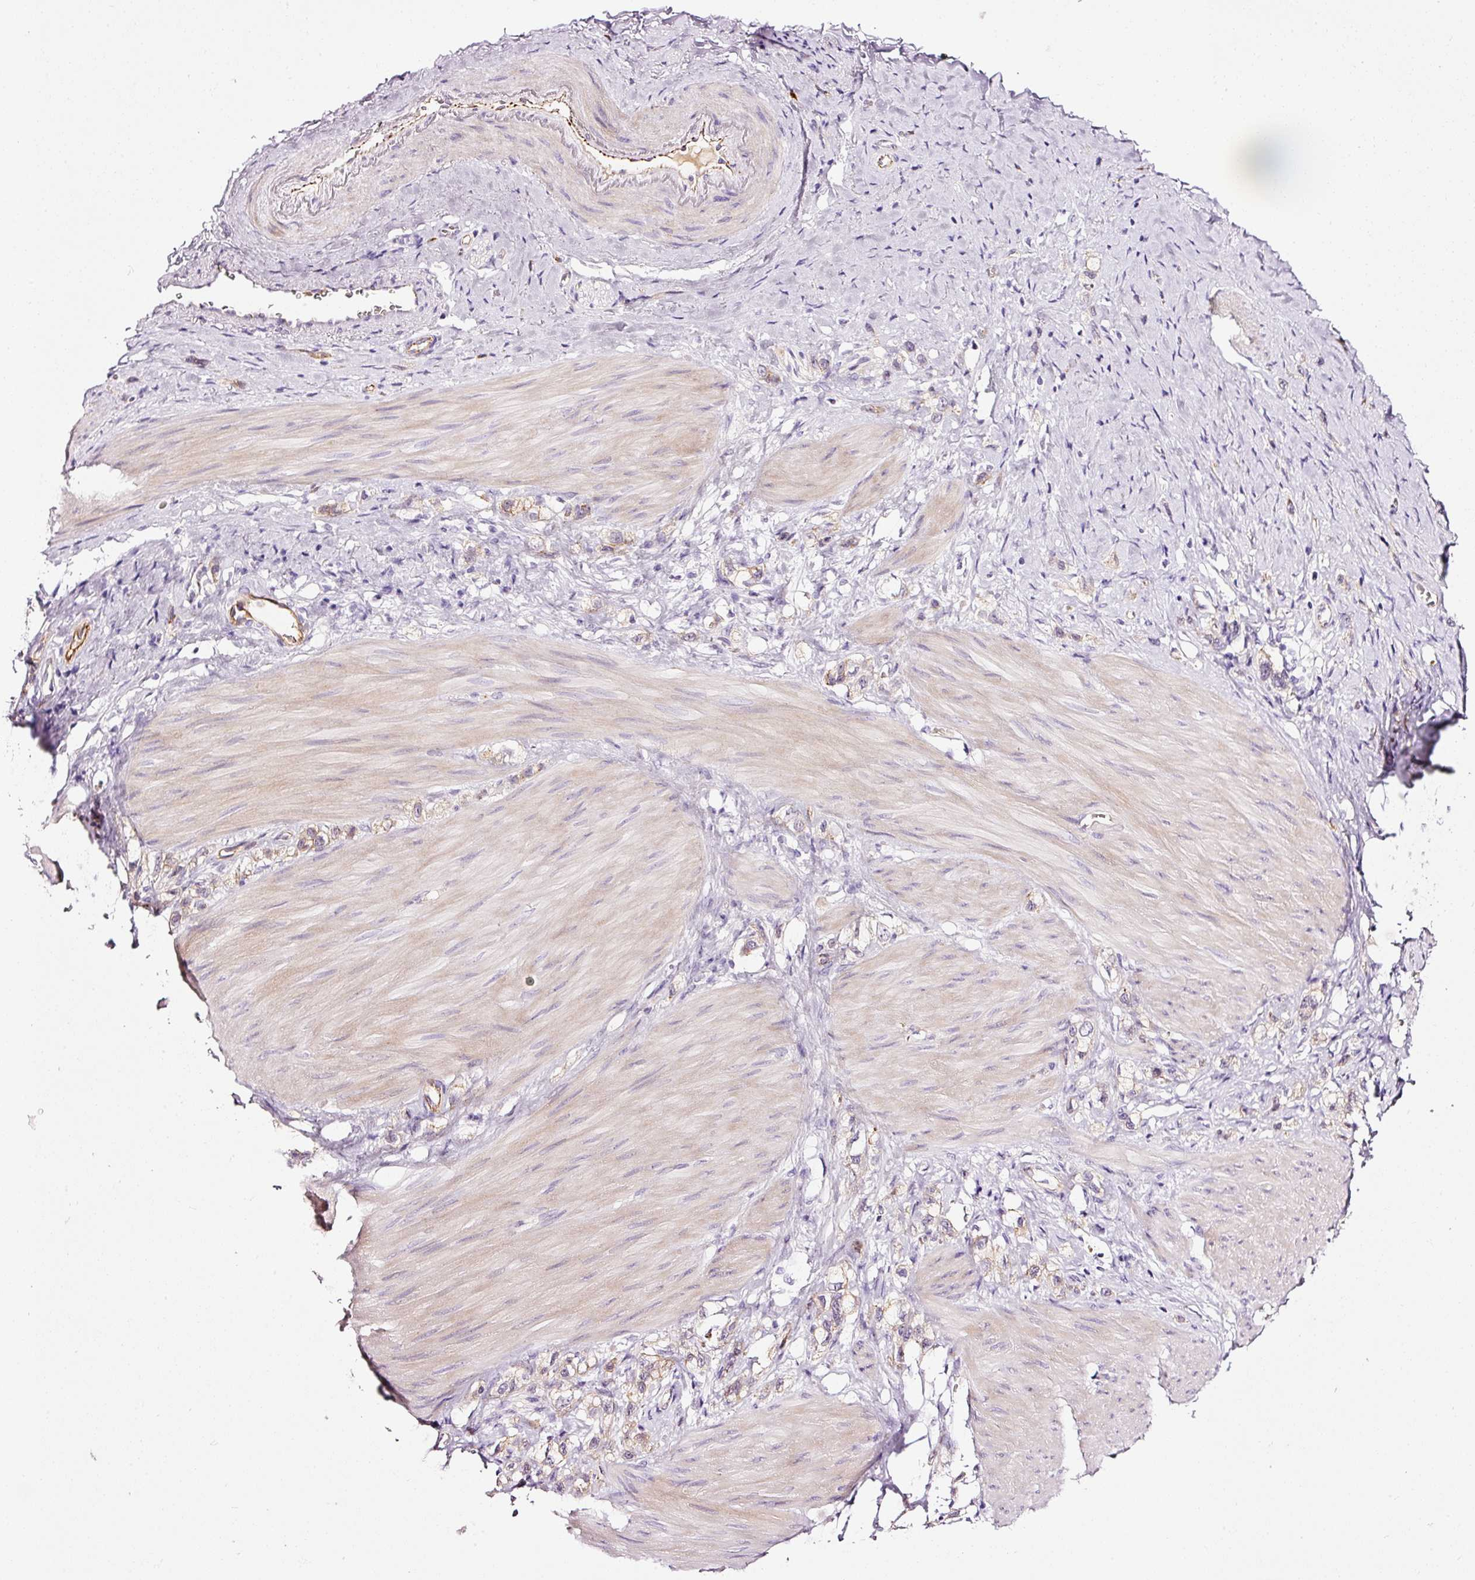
{"staining": {"intensity": "weak", "quantity": "25%-75%", "location": "cytoplasmic/membranous"}, "tissue": "stomach cancer", "cell_type": "Tumor cells", "image_type": "cancer", "snomed": [{"axis": "morphology", "description": "Adenocarcinoma, NOS"}, {"axis": "topography", "description": "Stomach"}], "caption": "IHC (DAB (3,3'-diaminobenzidine)) staining of human adenocarcinoma (stomach) shows weak cytoplasmic/membranous protein positivity in about 25%-75% of tumor cells.", "gene": "ABCB4", "patient": {"sex": "female", "age": 65}}